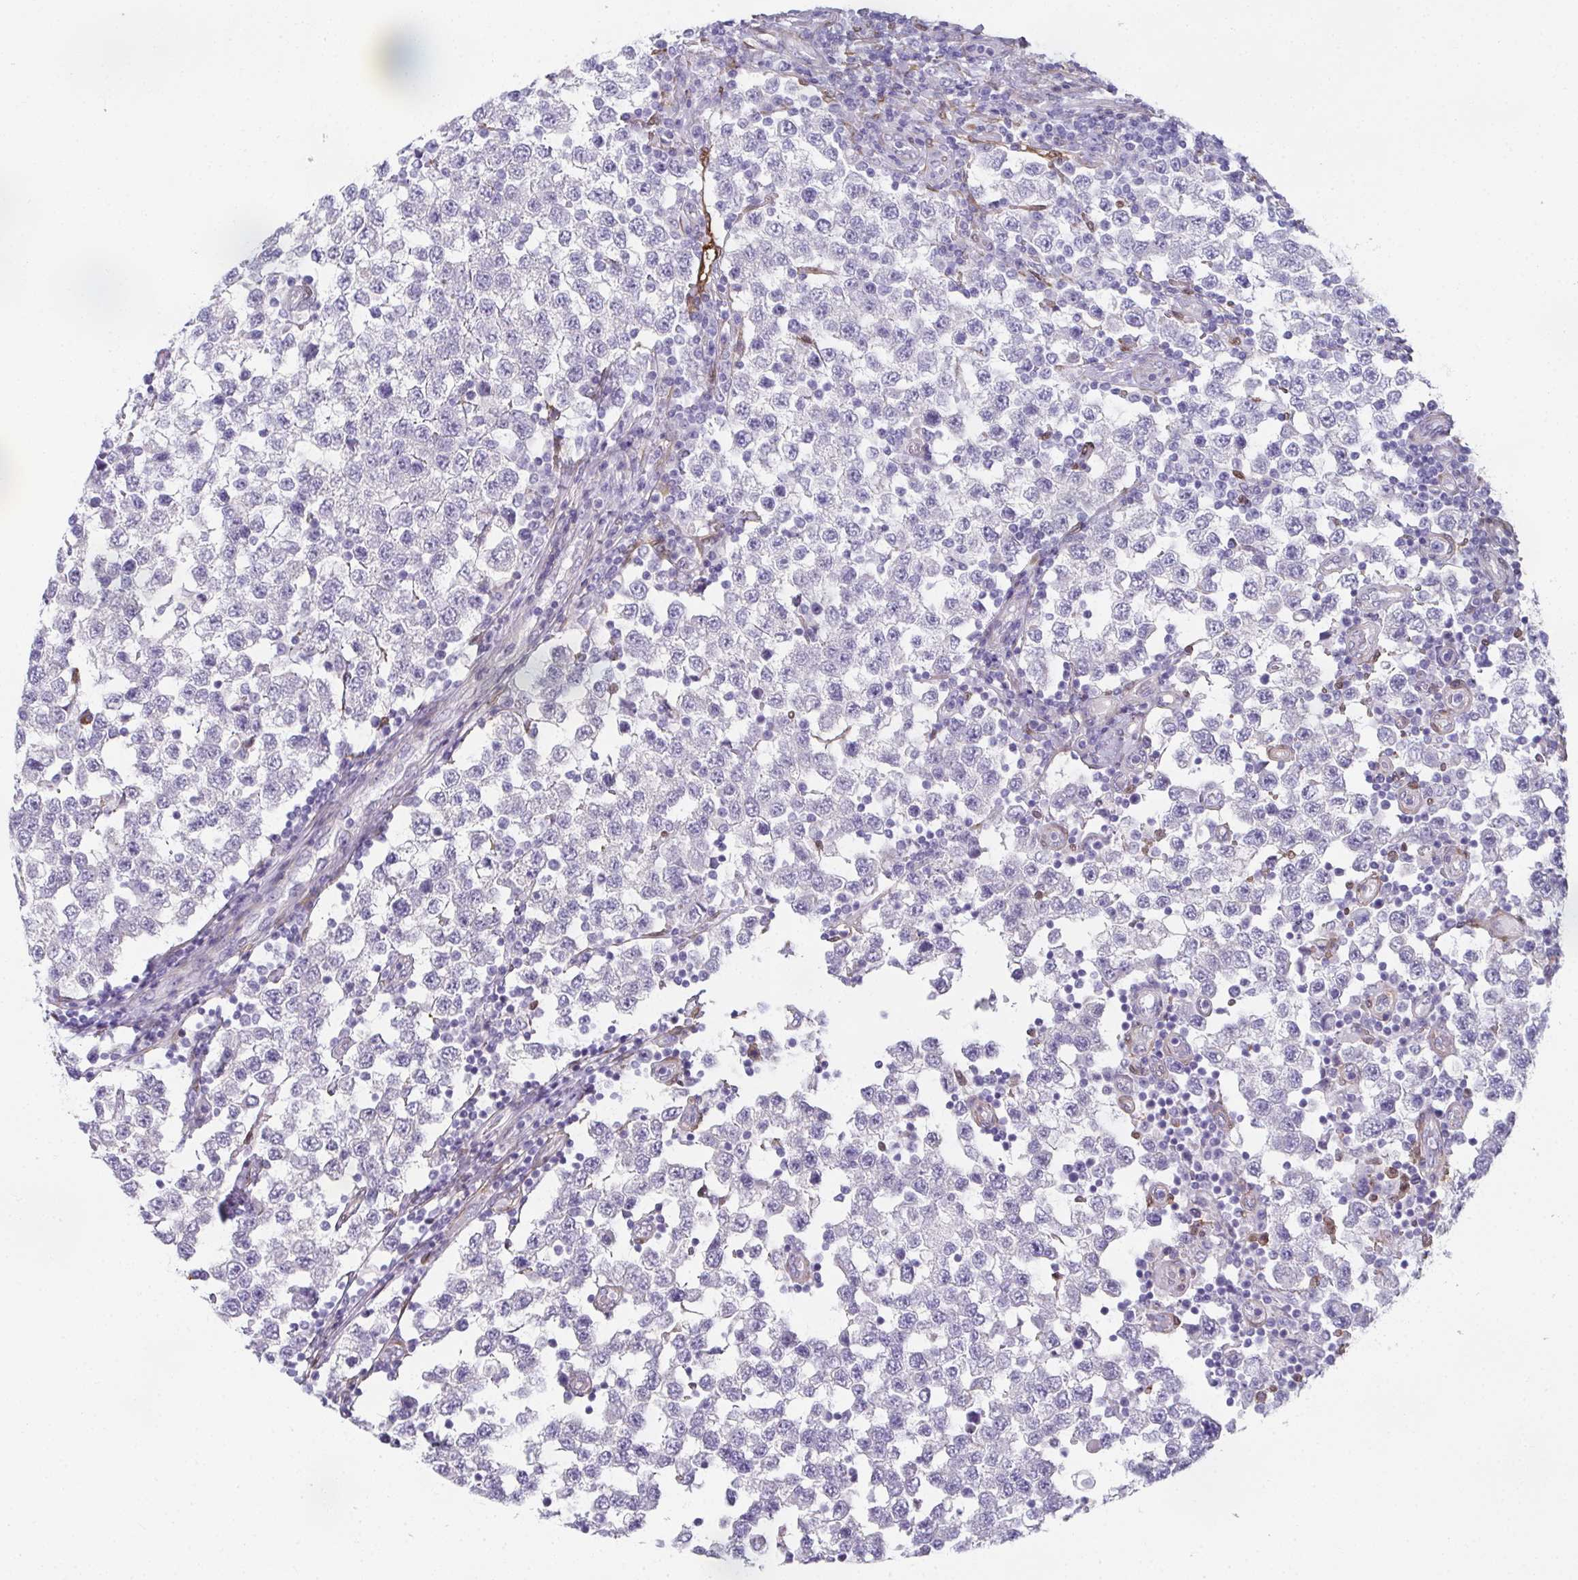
{"staining": {"intensity": "negative", "quantity": "none", "location": "none"}, "tissue": "testis cancer", "cell_type": "Tumor cells", "image_type": "cancer", "snomed": [{"axis": "morphology", "description": "Seminoma, NOS"}, {"axis": "topography", "description": "Testis"}], "caption": "A high-resolution image shows immunohistochemistry staining of testis cancer (seminoma), which displays no significant expression in tumor cells.", "gene": "RBP1", "patient": {"sex": "male", "age": 34}}